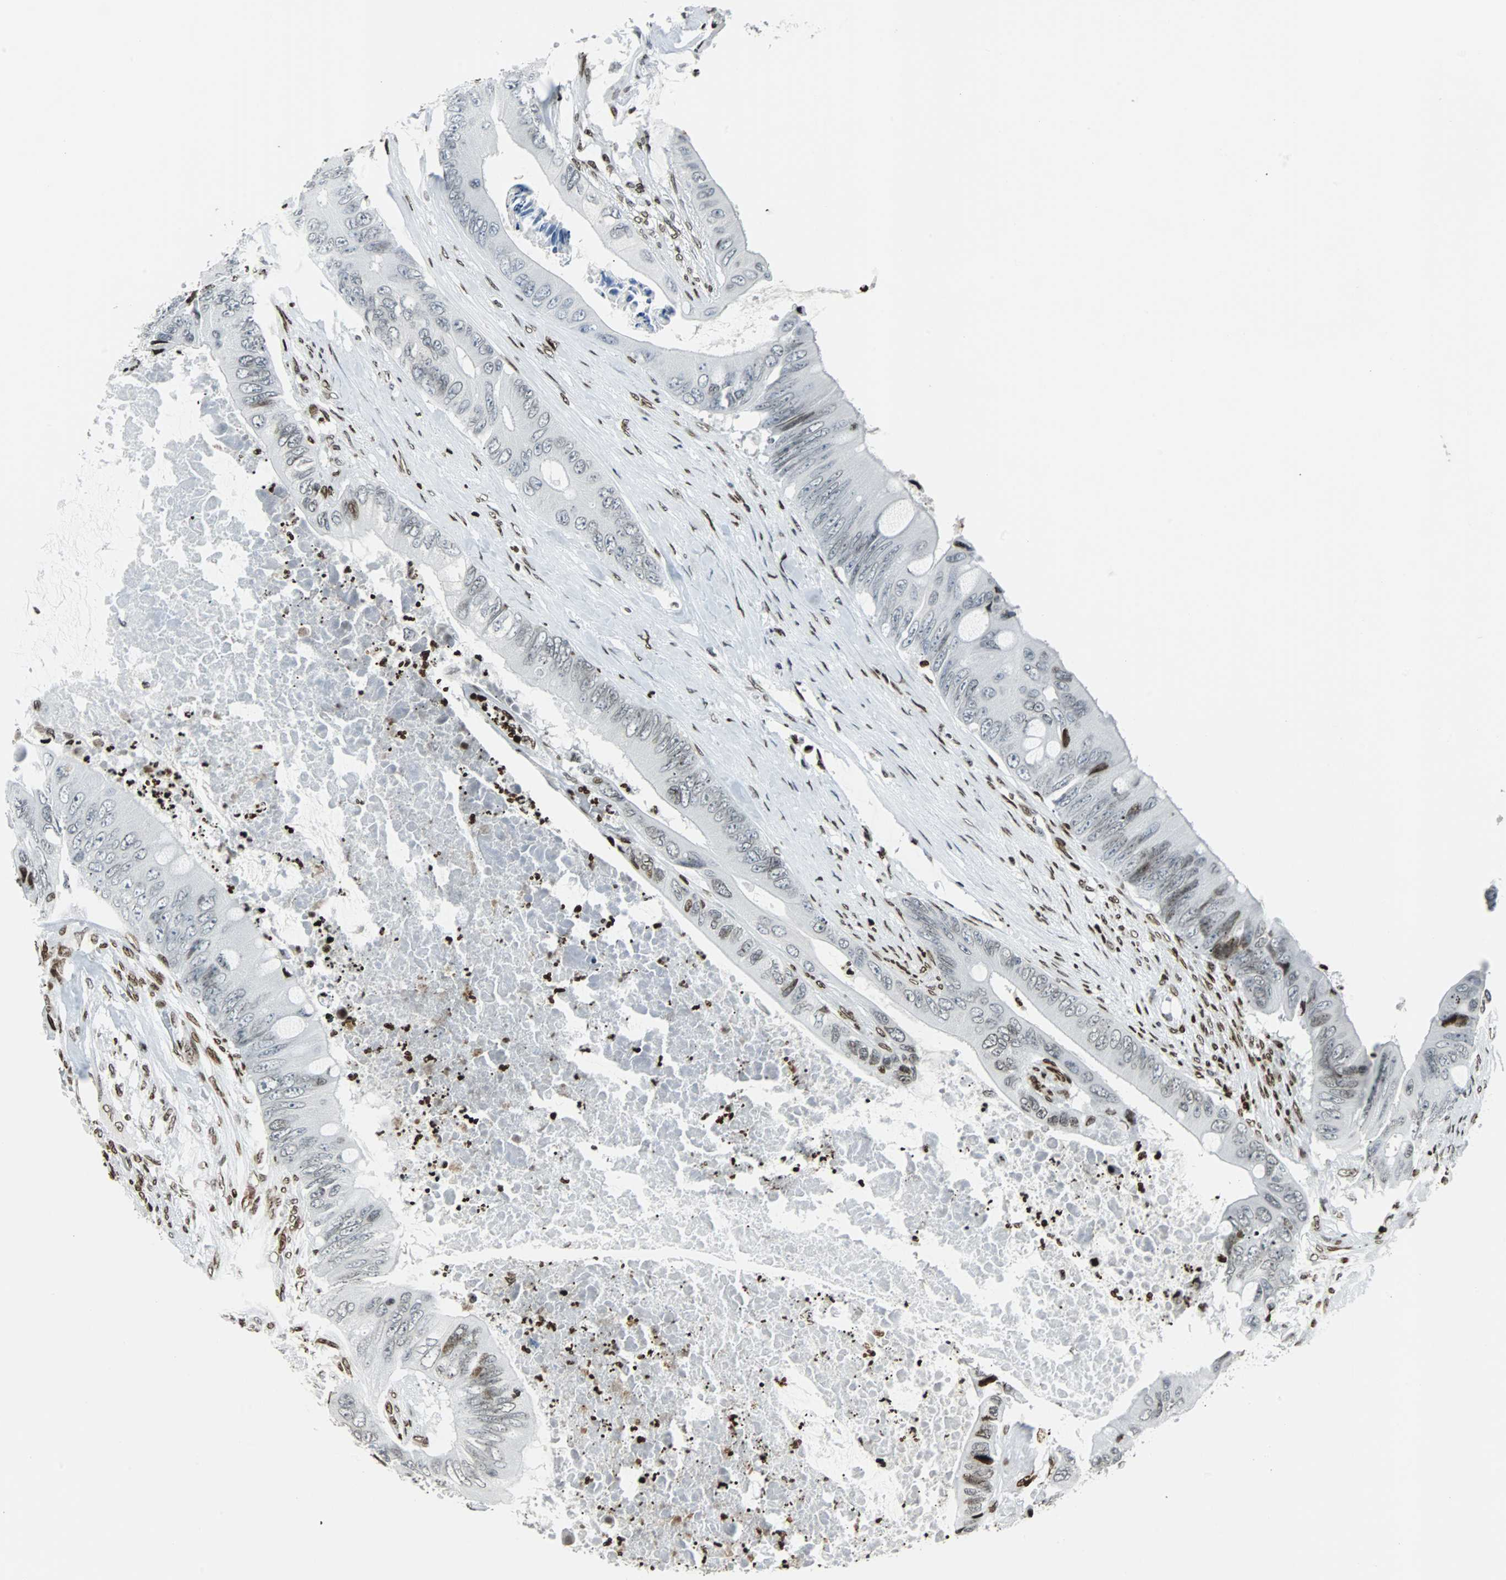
{"staining": {"intensity": "weak", "quantity": "<25%", "location": "nuclear"}, "tissue": "colorectal cancer", "cell_type": "Tumor cells", "image_type": "cancer", "snomed": [{"axis": "morphology", "description": "Adenocarcinoma, NOS"}, {"axis": "topography", "description": "Rectum"}], "caption": "Tumor cells are negative for protein expression in human adenocarcinoma (colorectal).", "gene": "ZNF131", "patient": {"sex": "female", "age": 77}}